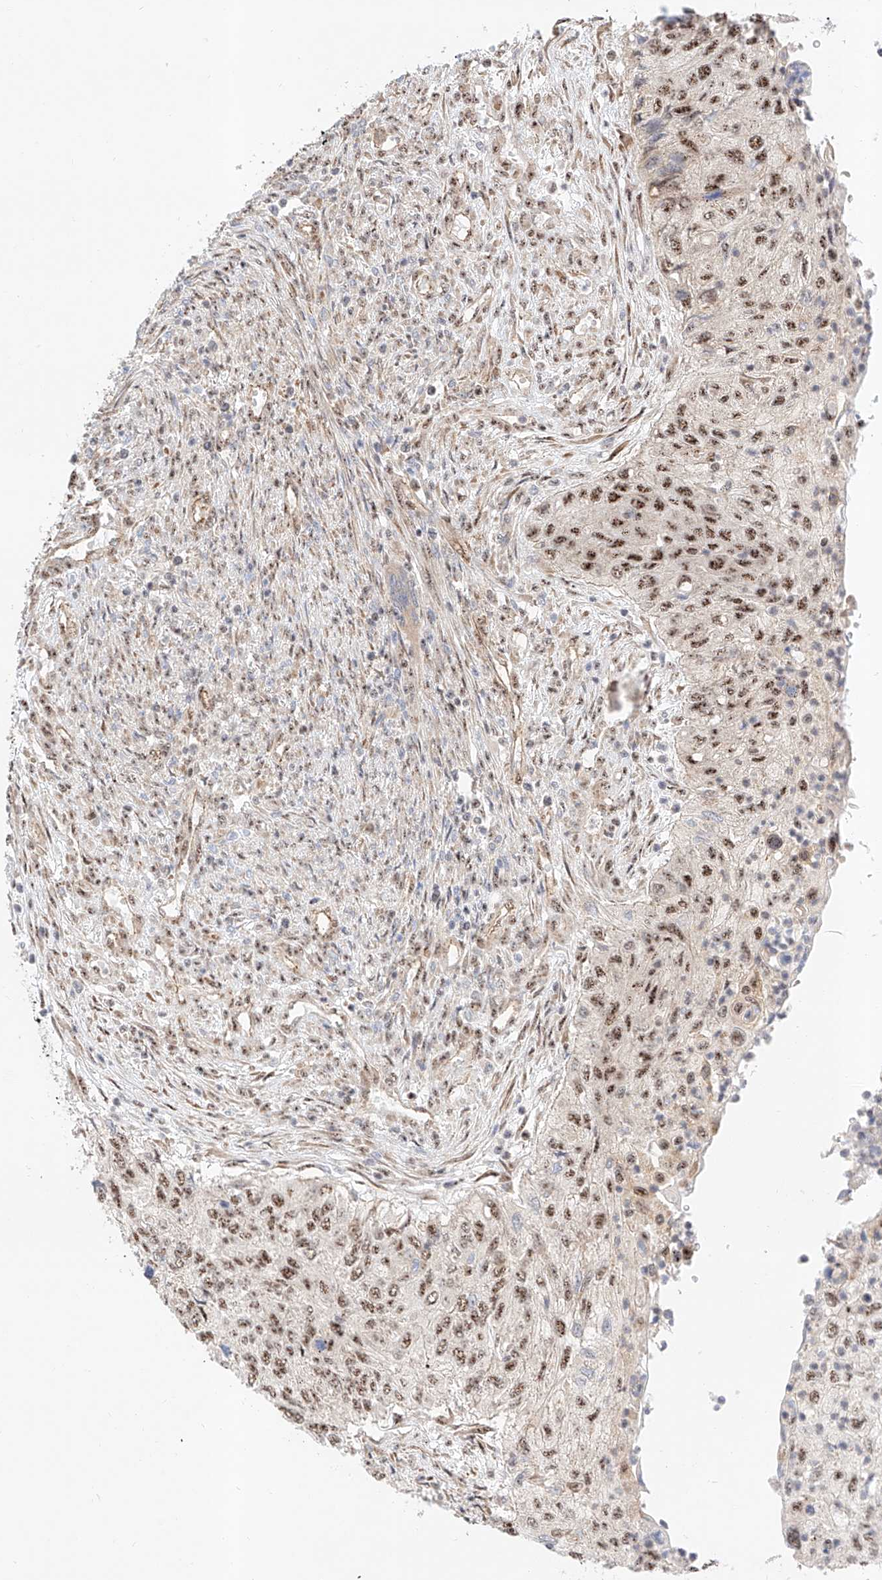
{"staining": {"intensity": "moderate", "quantity": ">75%", "location": "nuclear"}, "tissue": "urothelial cancer", "cell_type": "Tumor cells", "image_type": "cancer", "snomed": [{"axis": "morphology", "description": "Urothelial carcinoma, High grade"}, {"axis": "topography", "description": "Urinary bladder"}], "caption": "Immunohistochemistry histopathology image of human urothelial cancer stained for a protein (brown), which displays medium levels of moderate nuclear expression in about >75% of tumor cells.", "gene": "ATXN7L2", "patient": {"sex": "female", "age": 60}}